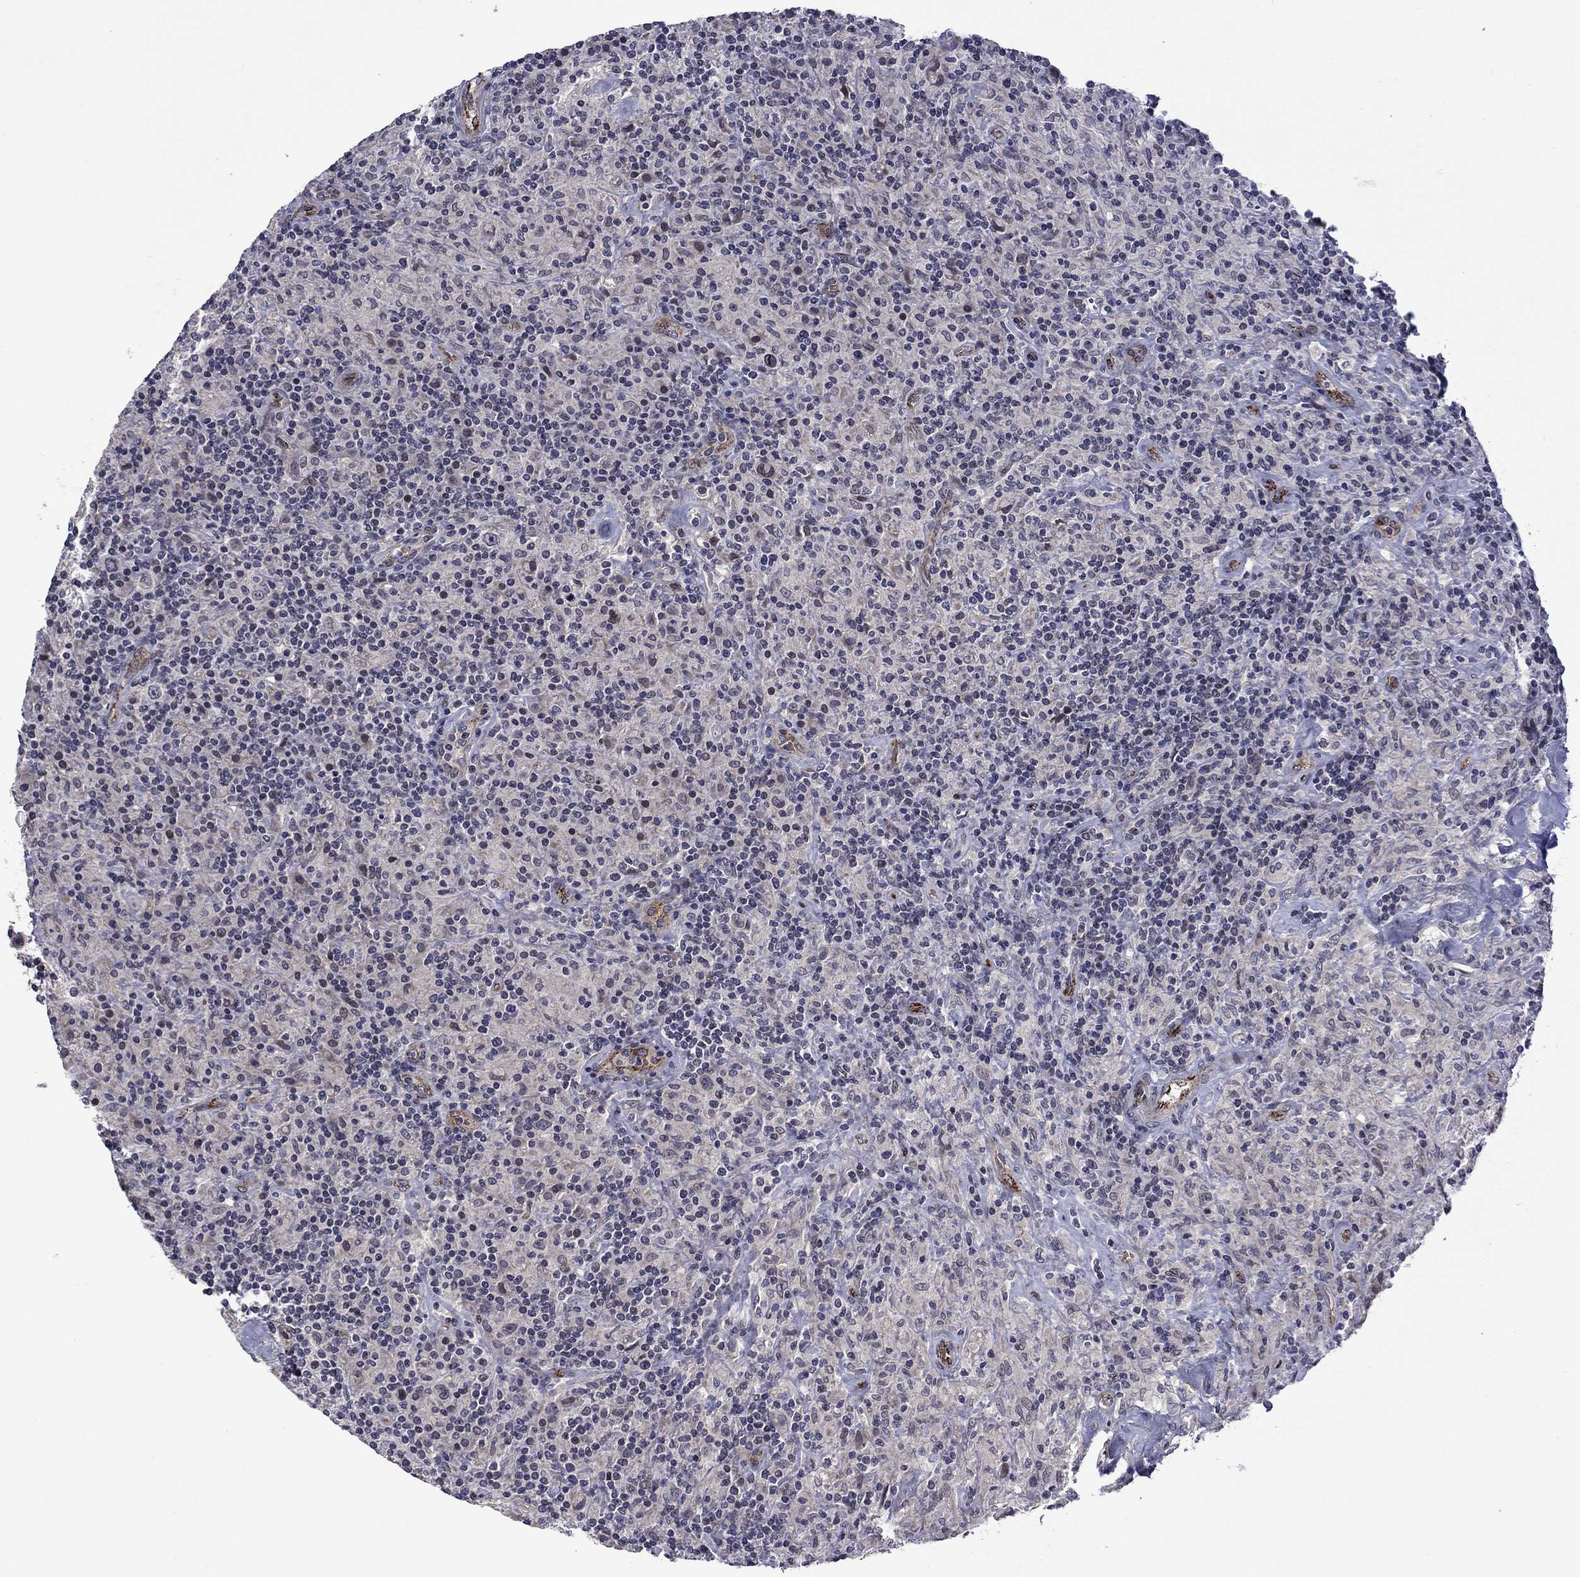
{"staining": {"intensity": "negative", "quantity": "none", "location": "none"}, "tissue": "lymphoma", "cell_type": "Tumor cells", "image_type": "cancer", "snomed": [{"axis": "morphology", "description": "Hodgkin's disease, NOS"}, {"axis": "topography", "description": "Lymph node"}], "caption": "Immunohistochemical staining of lymphoma reveals no significant staining in tumor cells. The staining was performed using DAB to visualize the protein expression in brown, while the nuclei were stained in blue with hematoxylin (Magnification: 20x).", "gene": "SLITRK1", "patient": {"sex": "male", "age": 70}}